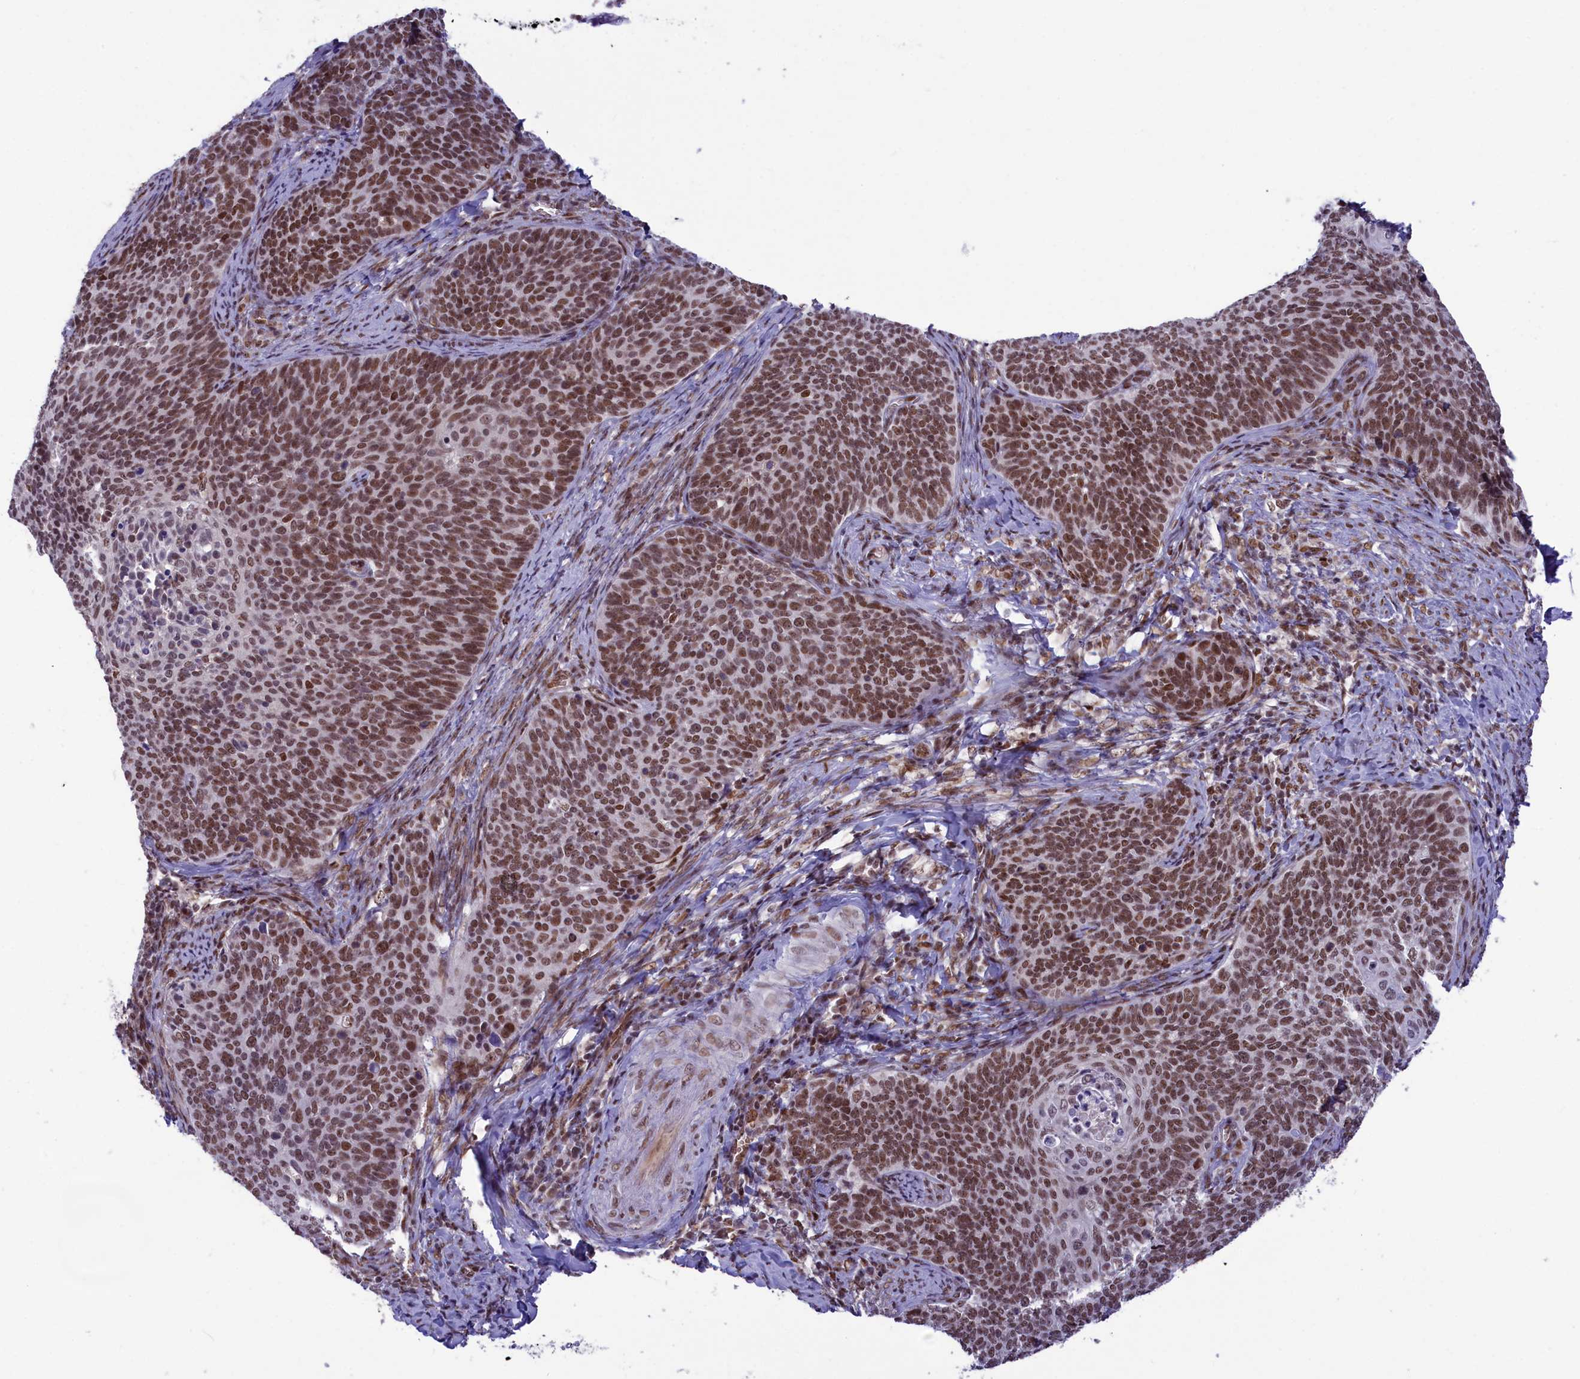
{"staining": {"intensity": "moderate", "quantity": ">75%", "location": "nuclear"}, "tissue": "cervical cancer", "cell_type": "Tumor cells", "image_type": "cancer", "snomed": [{"axis": "morphology", "description": "Normal tissue, NOS"}, {"axis": "morphology", "description": "Squamous cell carcinoma, NOS"}, {"axis": "topography", "description": "Cervix"}], "caption": "Human squamous cell carcinoma (cervical) stained for a protein (brown) exhibits moderate nuclear positive positivity in approximately >75% of tumor cells.", "gene": "MPHOSPH8", "patient": {"sex": "female", "age": 39}}